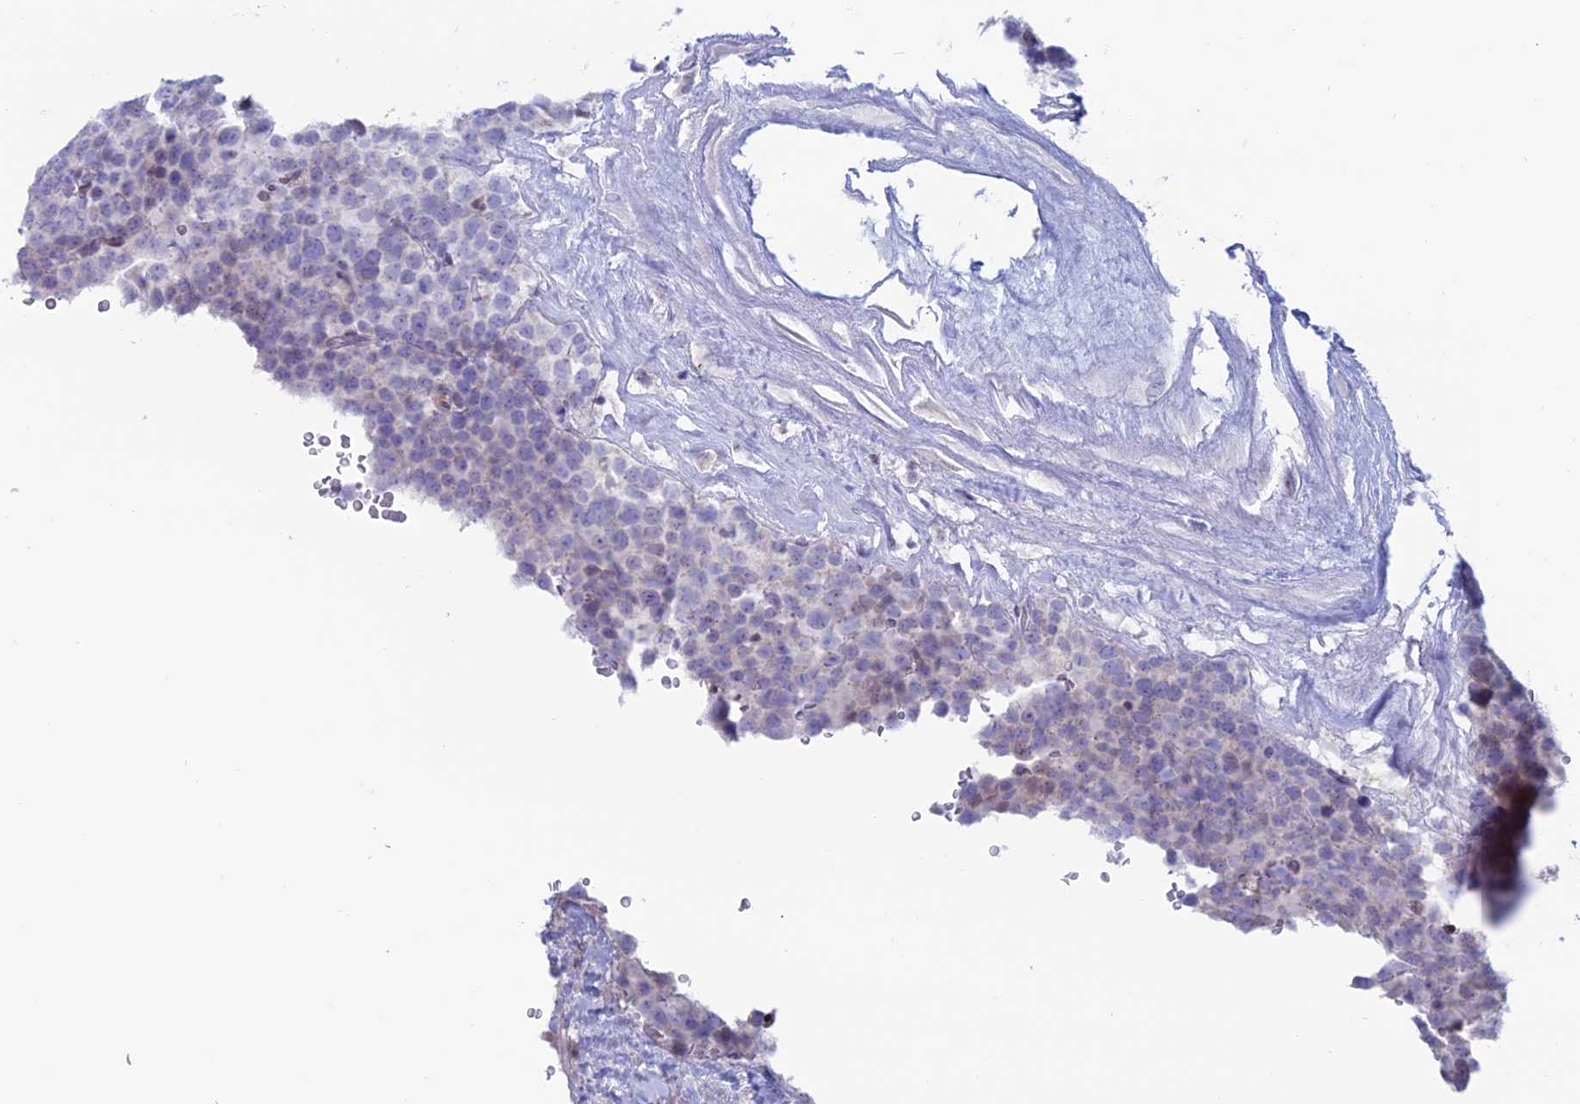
{"staining": {"intensity": "negative", "quantity": "none", "location": "none"}, "tissue": "testis cancer", "cell_type": "Tumor cells", "image_type": "cancer", "snomed": [{"axis": "morphology", "description": "Seminoma, NOS"}, {"axis": "topography", "description": "Testis"}], "caption": "A histopathology image of seminoma (testis) stained for a protein reveals no brown staining in tumor cells. (IHC, brightfield microscopy, high magnification).", "gene": "CERS6", "patient": {"sex": "male", "age": 71}}